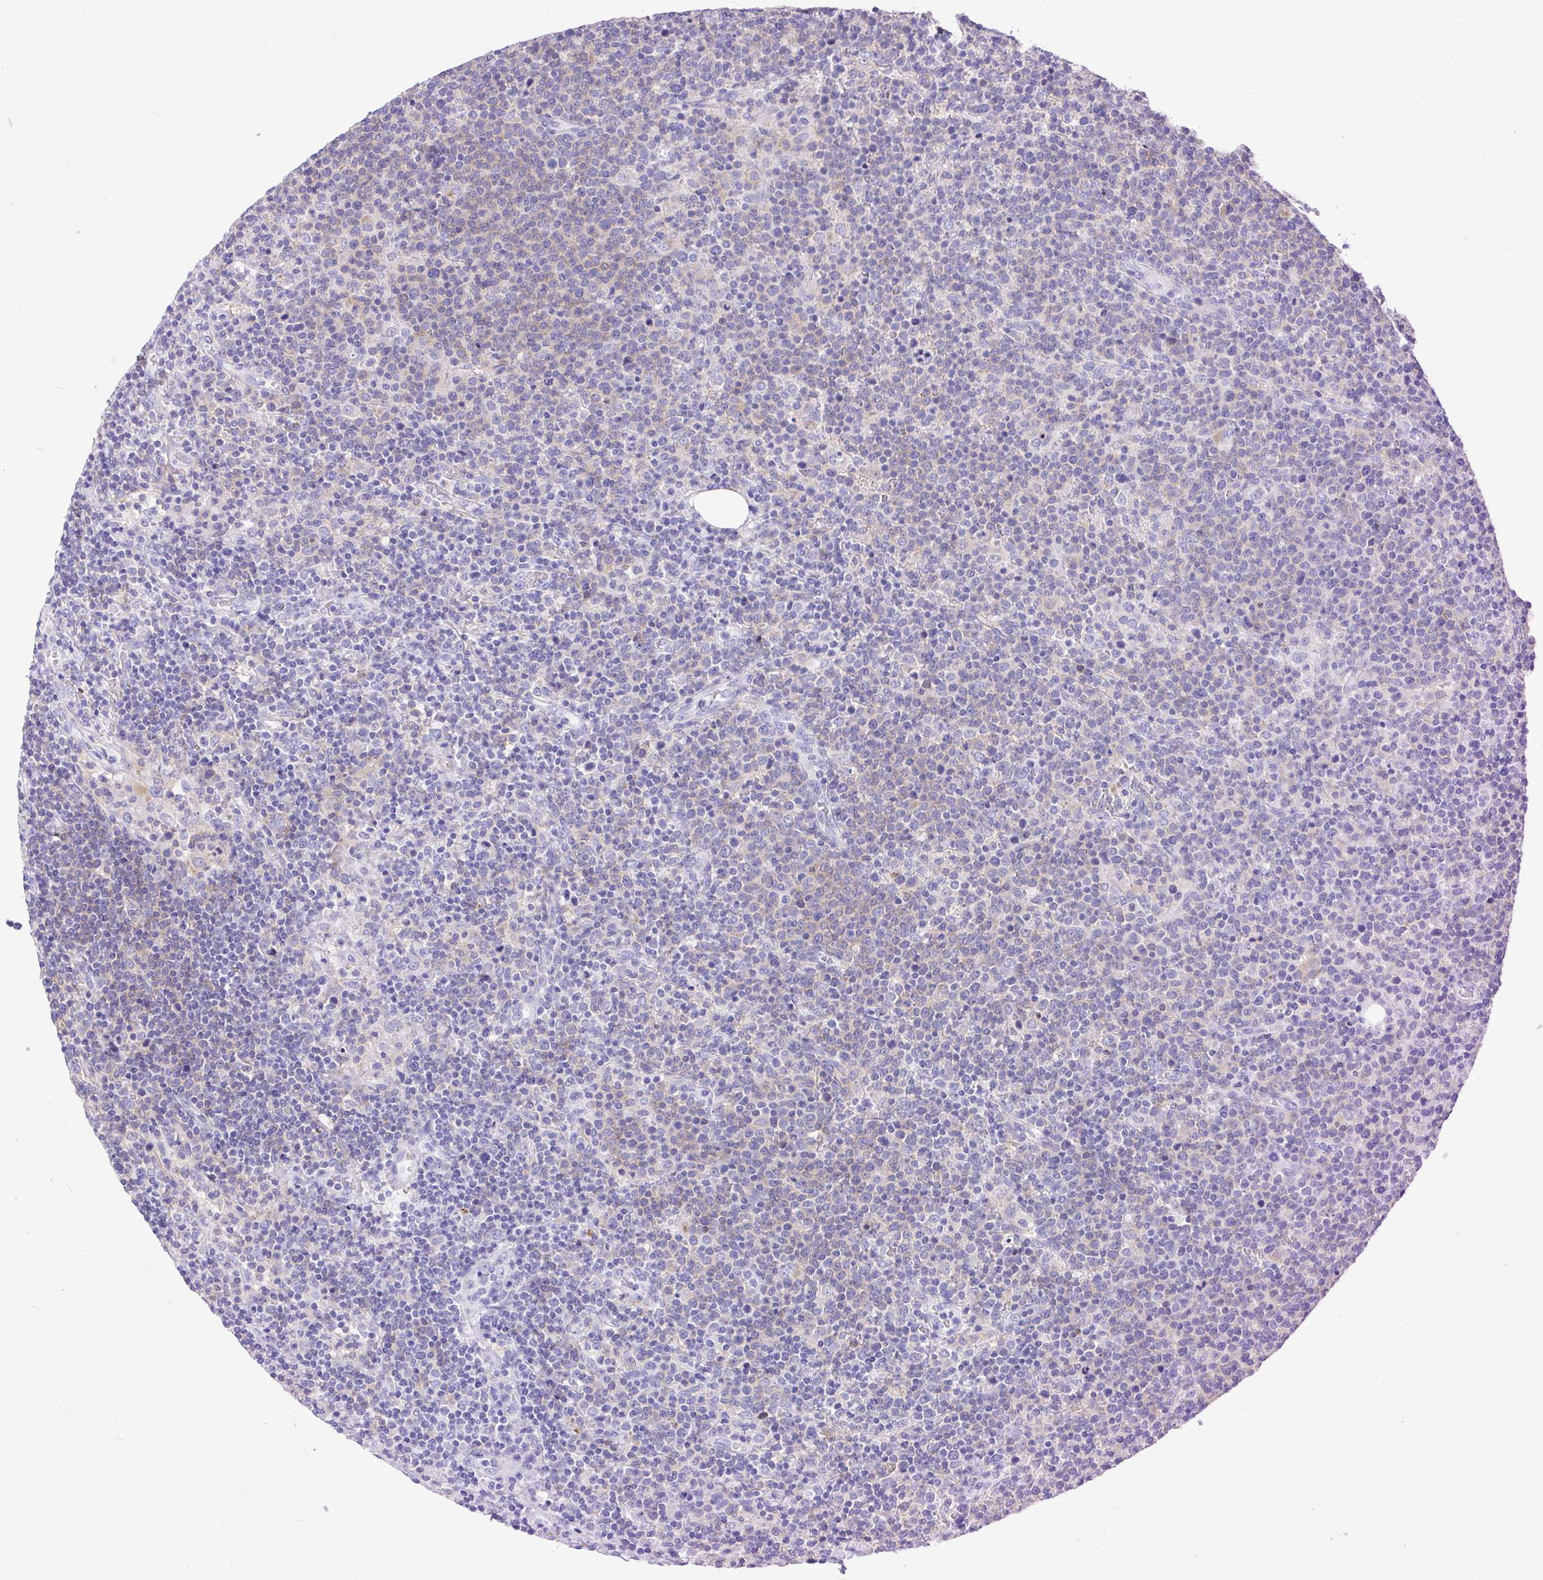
{"staining": {"intensity": "negative", "quantity": "none", "location": "none"}, "tissue": "lymphoma", "cell_type": "Tumor cells", "image_type": "cancer", "snomed": [{"axis": "morphology", "description": "Malignant lymphoma, non-Hodgkin's type, High grade"}, {"axis": "topography", "description": "Lymph node"}], "caption": "DAB (3,3'-diaminobenzidine) immunohistochemical staining of lymphoma displays no significant positivity in tumor cells.", "gene": "CD72", "patient": {"sex": "male", "age": 61}}